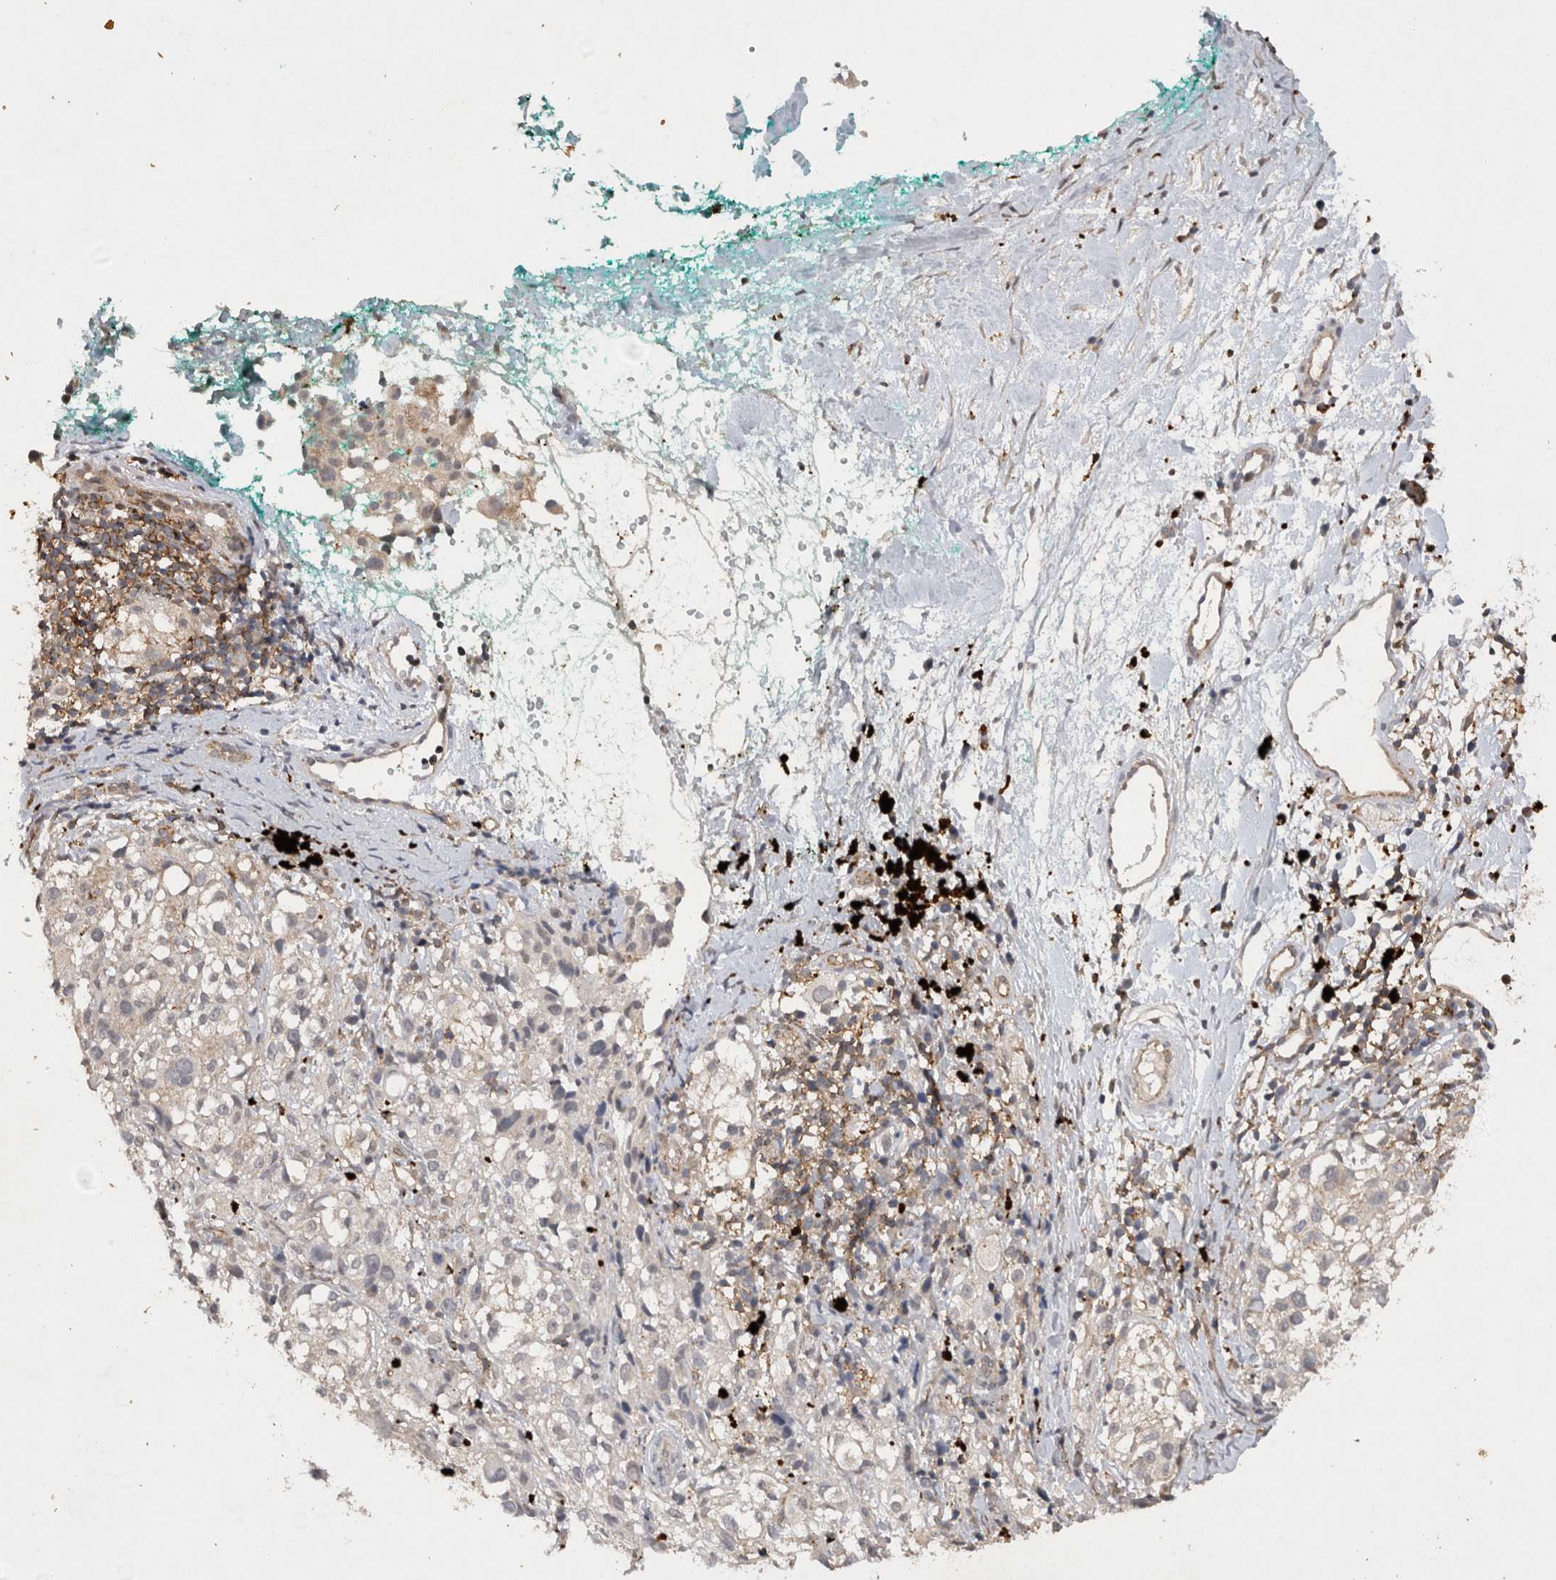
{"staining": {"intensity": "negative", "quantity": "none", "location": "none"}, "tissue": "melanoma", "cell_type": "Tumor cells", "image_type": "cancer", "snomed": [{"axis": "morphology", "description": "Necrosis, NOS"}, {"axis": "morphology", "description": "Malignant melanoma, NOS"}, {"axis": "topography", "description": "Skin"}], "caption": "A photomicrograph of human melanoma is negative for staining in tumor cells. (DAB (3,3'-diaminobenzidine) immunohistochemistry, high magnification).", "gene": "RASSF3", "patient": {"sex": "female", "age": 87}}